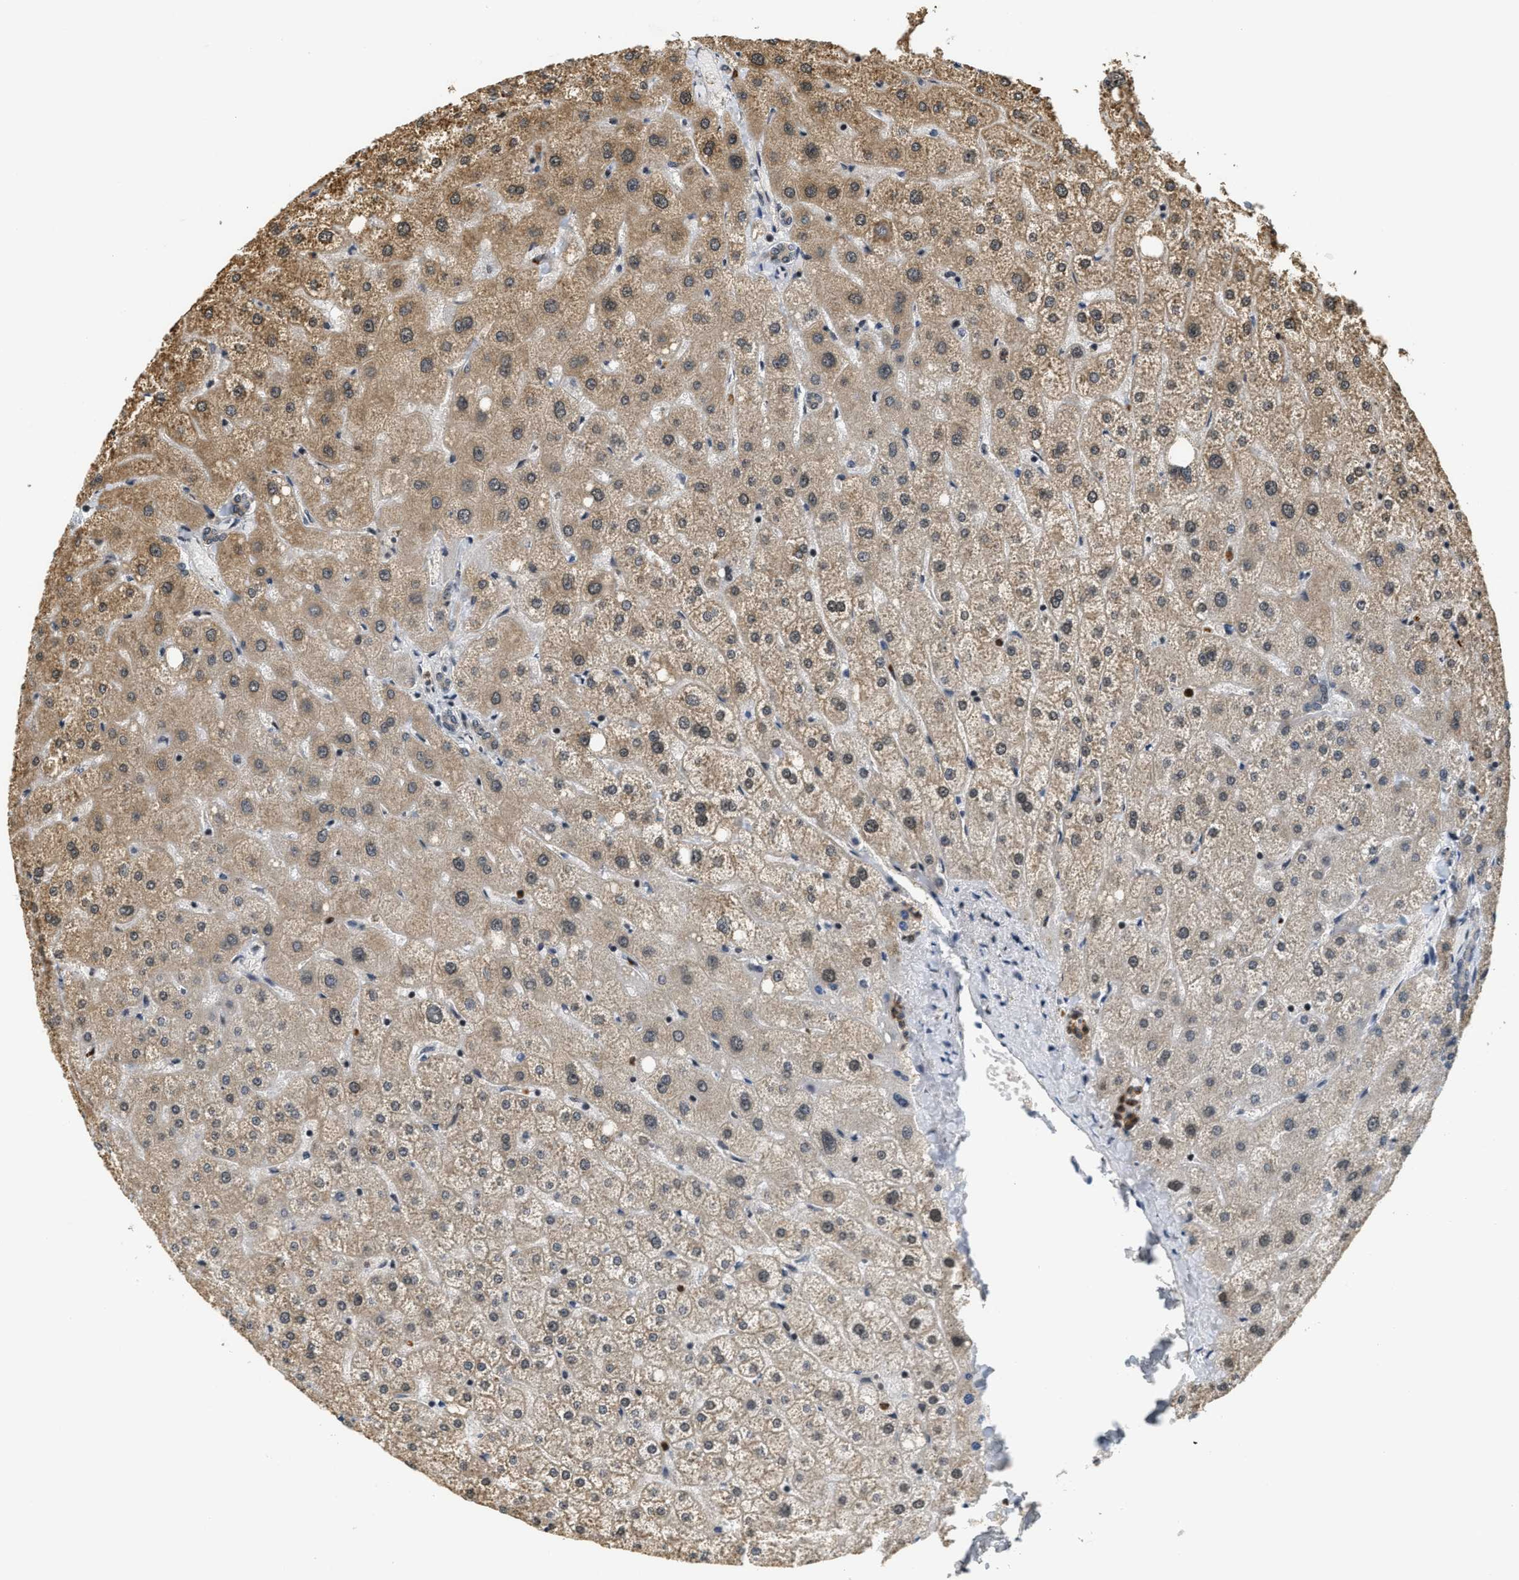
{"staining": {"intensity": "weak", "quantity": ">75%", "location": "cytoplasmic/membranous"}, "tissue": "liver", "cell_type": "Cholangiocytes", "image_type": "normal", "snomed": [{"axis": "morphology", "description": "Normal tissue, NOS"}, {"axis": "topography", "description": "Liver"}], "caption": "A low amount of weak cytoplasmic/membranous staining is appreciated in about >75% of cholangiocytes in normal liver. The protein is shown in brown color, while the nuclei are stained blue.", "gene": "KMT2A", "patient": {"sex": "male", "age": 73}}